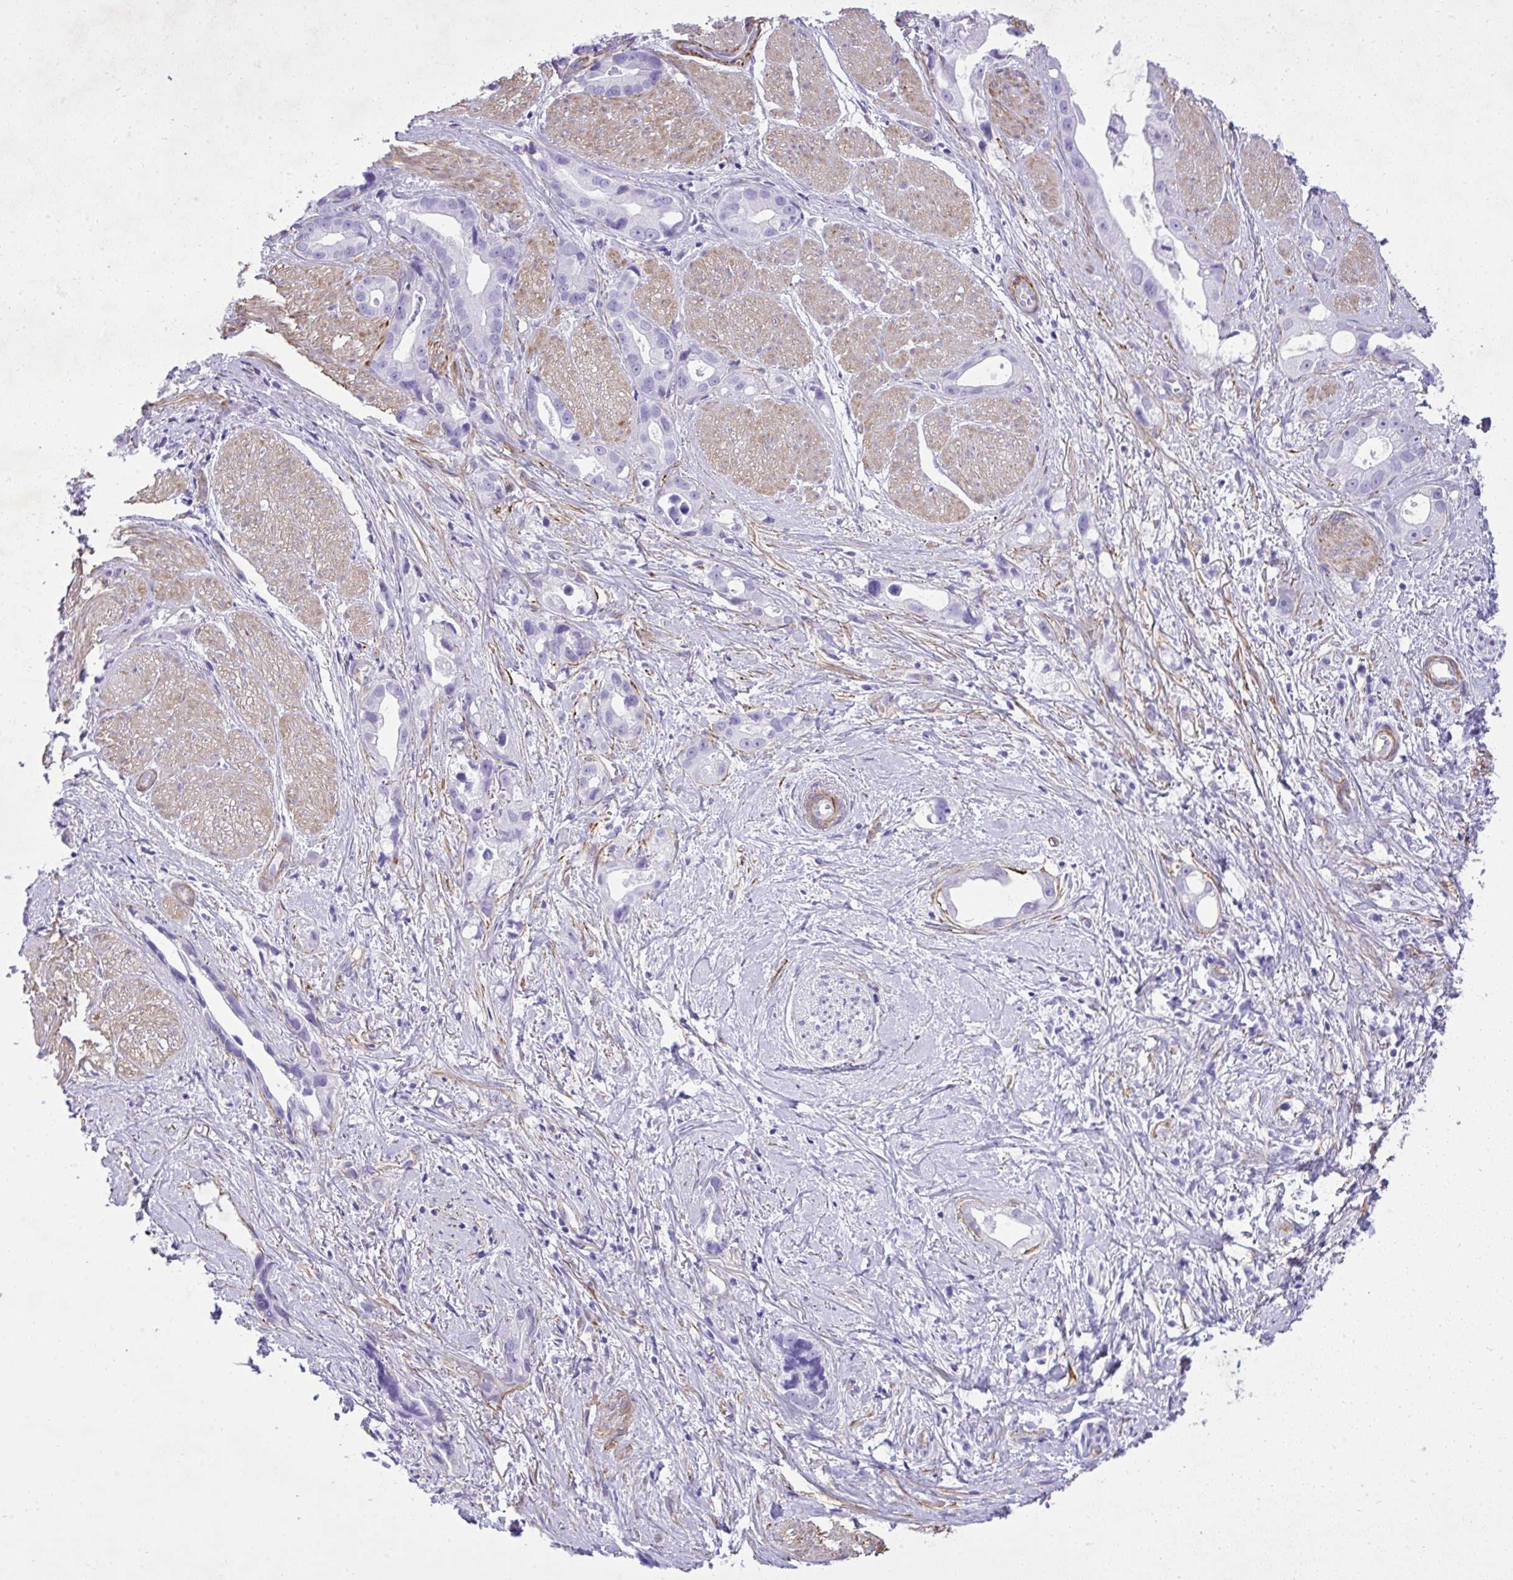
{"staining": {"intensity": "negative", "quantity": "none", "location": "none"}, "tissue": "stomach cancer", "cell_type": "Tumor cells", "image_type": "cancer", "snomed": [{"axis": "morphology", "description": "Adenocarcinoma, NOS"}, {"axis": "topography", "description": "Stomach"}], "caption": "This is an IHC histopathology image of human stomach cancer. There is no staining in tumor cells.", "gene": "PITPNM3", "patient": {"sex": "male", "age": 55}}